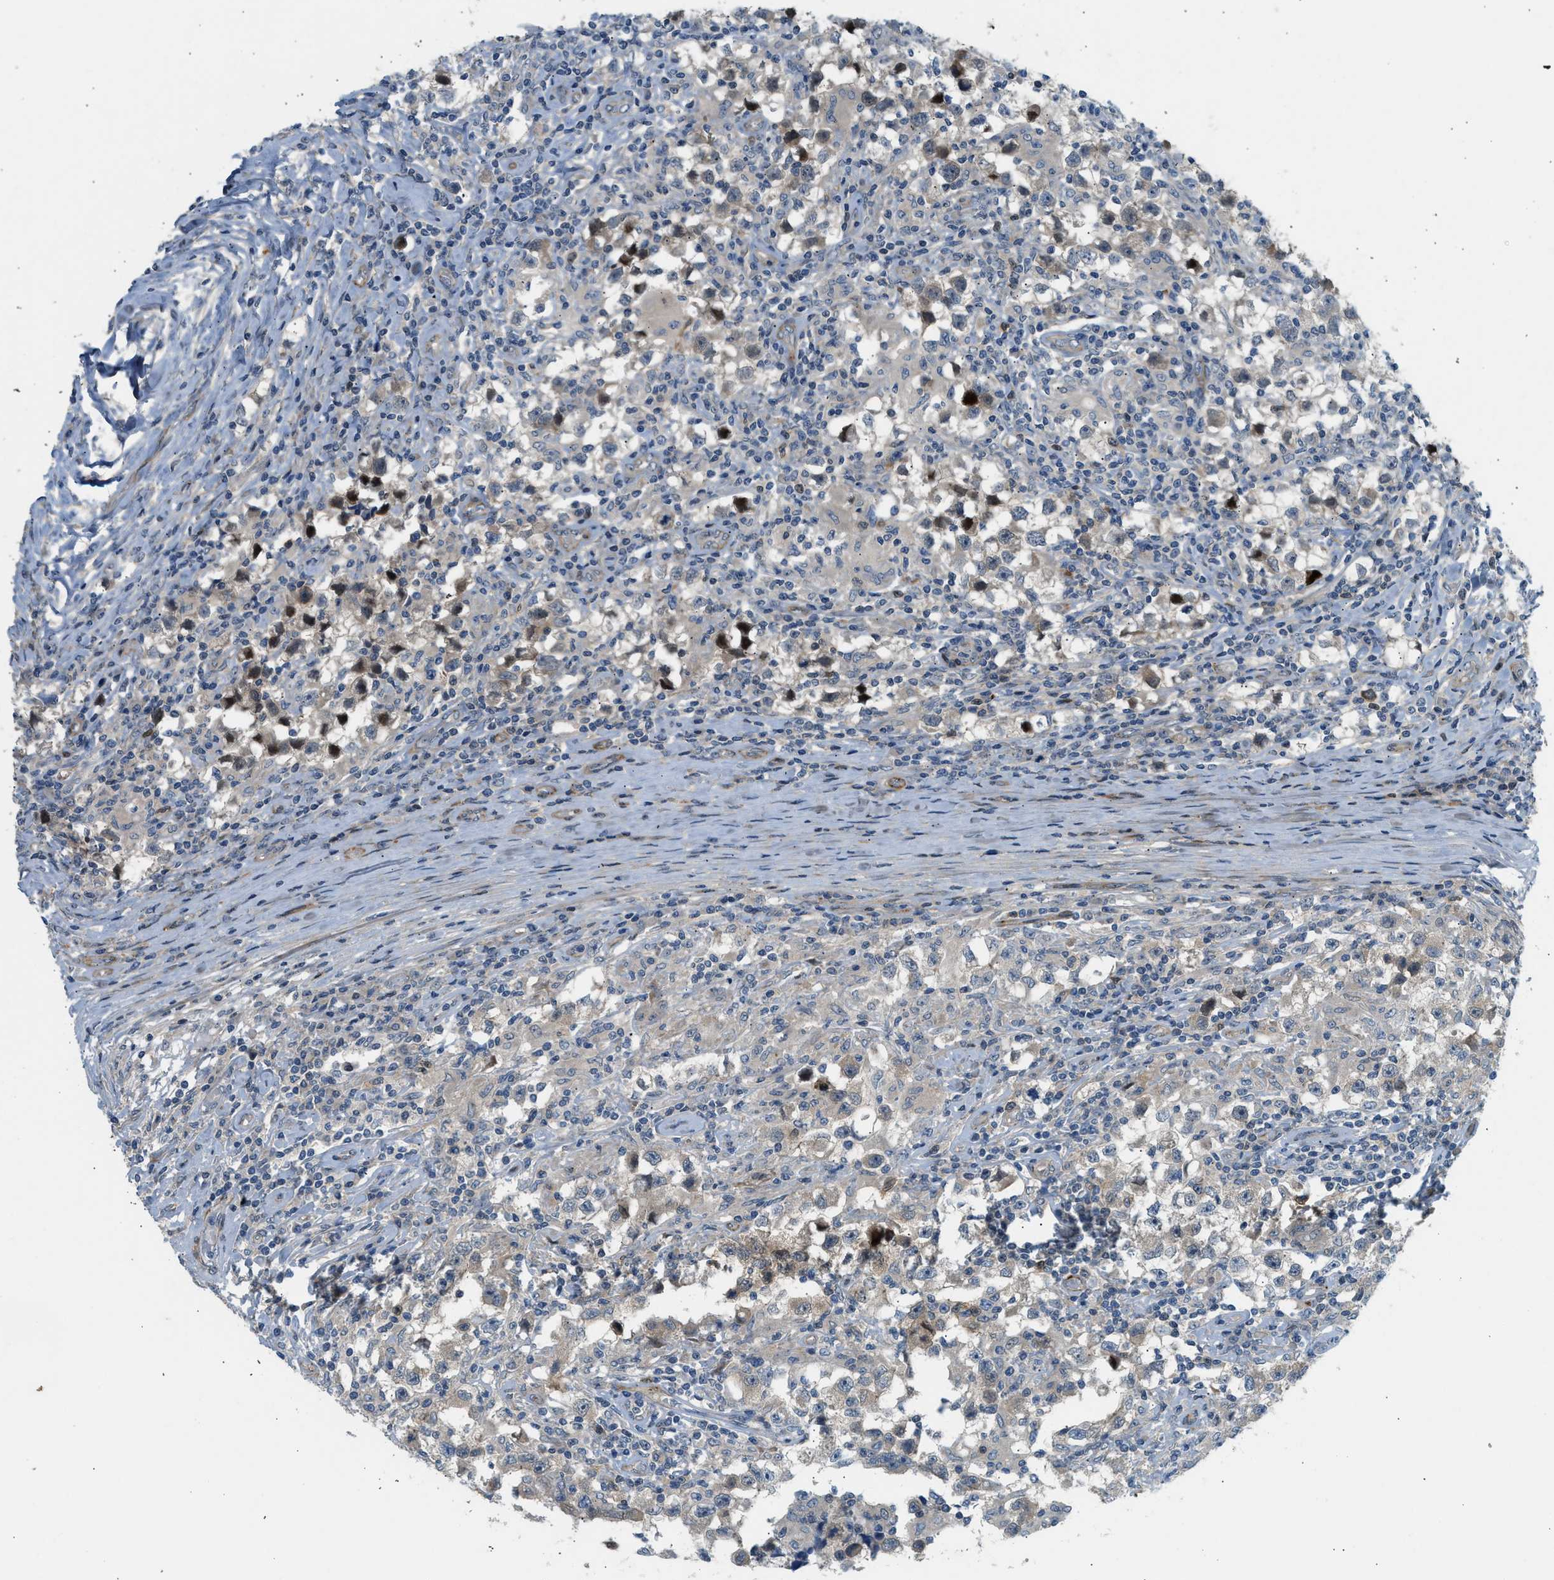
{"staining": {"intensity": "strong", "quantity": "<25%", "location": "nuclear"}, "tissue": "testis cancer", "cell_type": "Tumor cells", "image_type": "cancer", "snomed": [{"axis": "morphology", "description": "Carcinoma, Embryonal, NOS"}, {"axis": "topography", "description": "Testis"}], "caption": "An image of testis embryonal carcinoma stained for a protein demonstrates strong nuclear brown staining in tumor cells.", "gene": "EDNRA", "patient": {"sex": "male", "age": 21}}